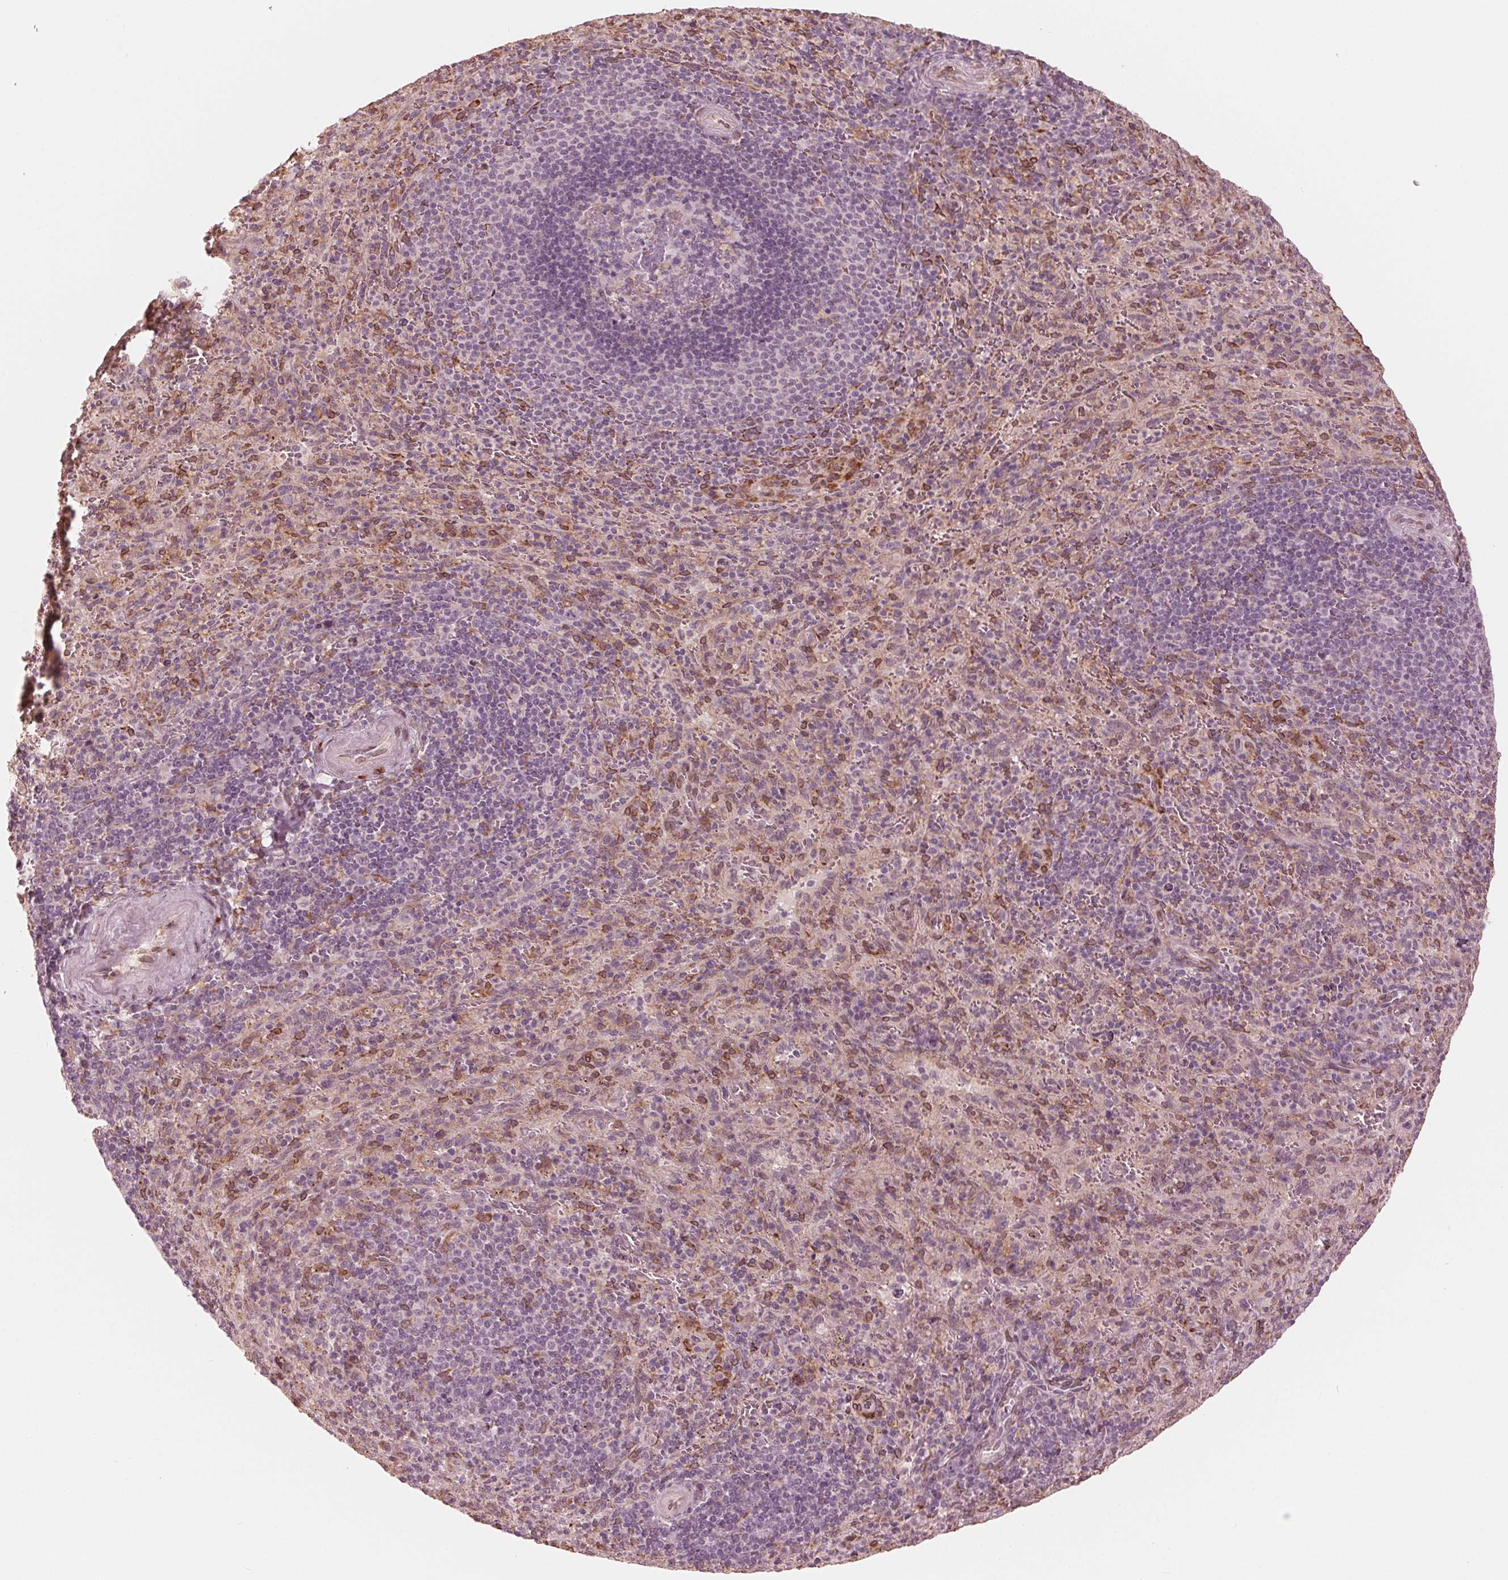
{"staining": {"intensity": "moderate", "quantity": "25%-75%", "location": "cytoplasmic/membranous"}, "tissue": "spleen", "cell_type": "Cells in red pulp", "image_type": "normal", "snomed": [{"axis": "morphology", "description": "Normal tissue, NOS"}, {"axis": "topography", "description": "Spleen"}], "caption": "There is medium levels of moderate cytoplasmic/membranous staining in cells in red pulp of unremarkable spleen, as demonstrated by immunohistochemical staining (brown color).", "gene": "IKBIP", "patient": {"sex": "male", "age": 57}}